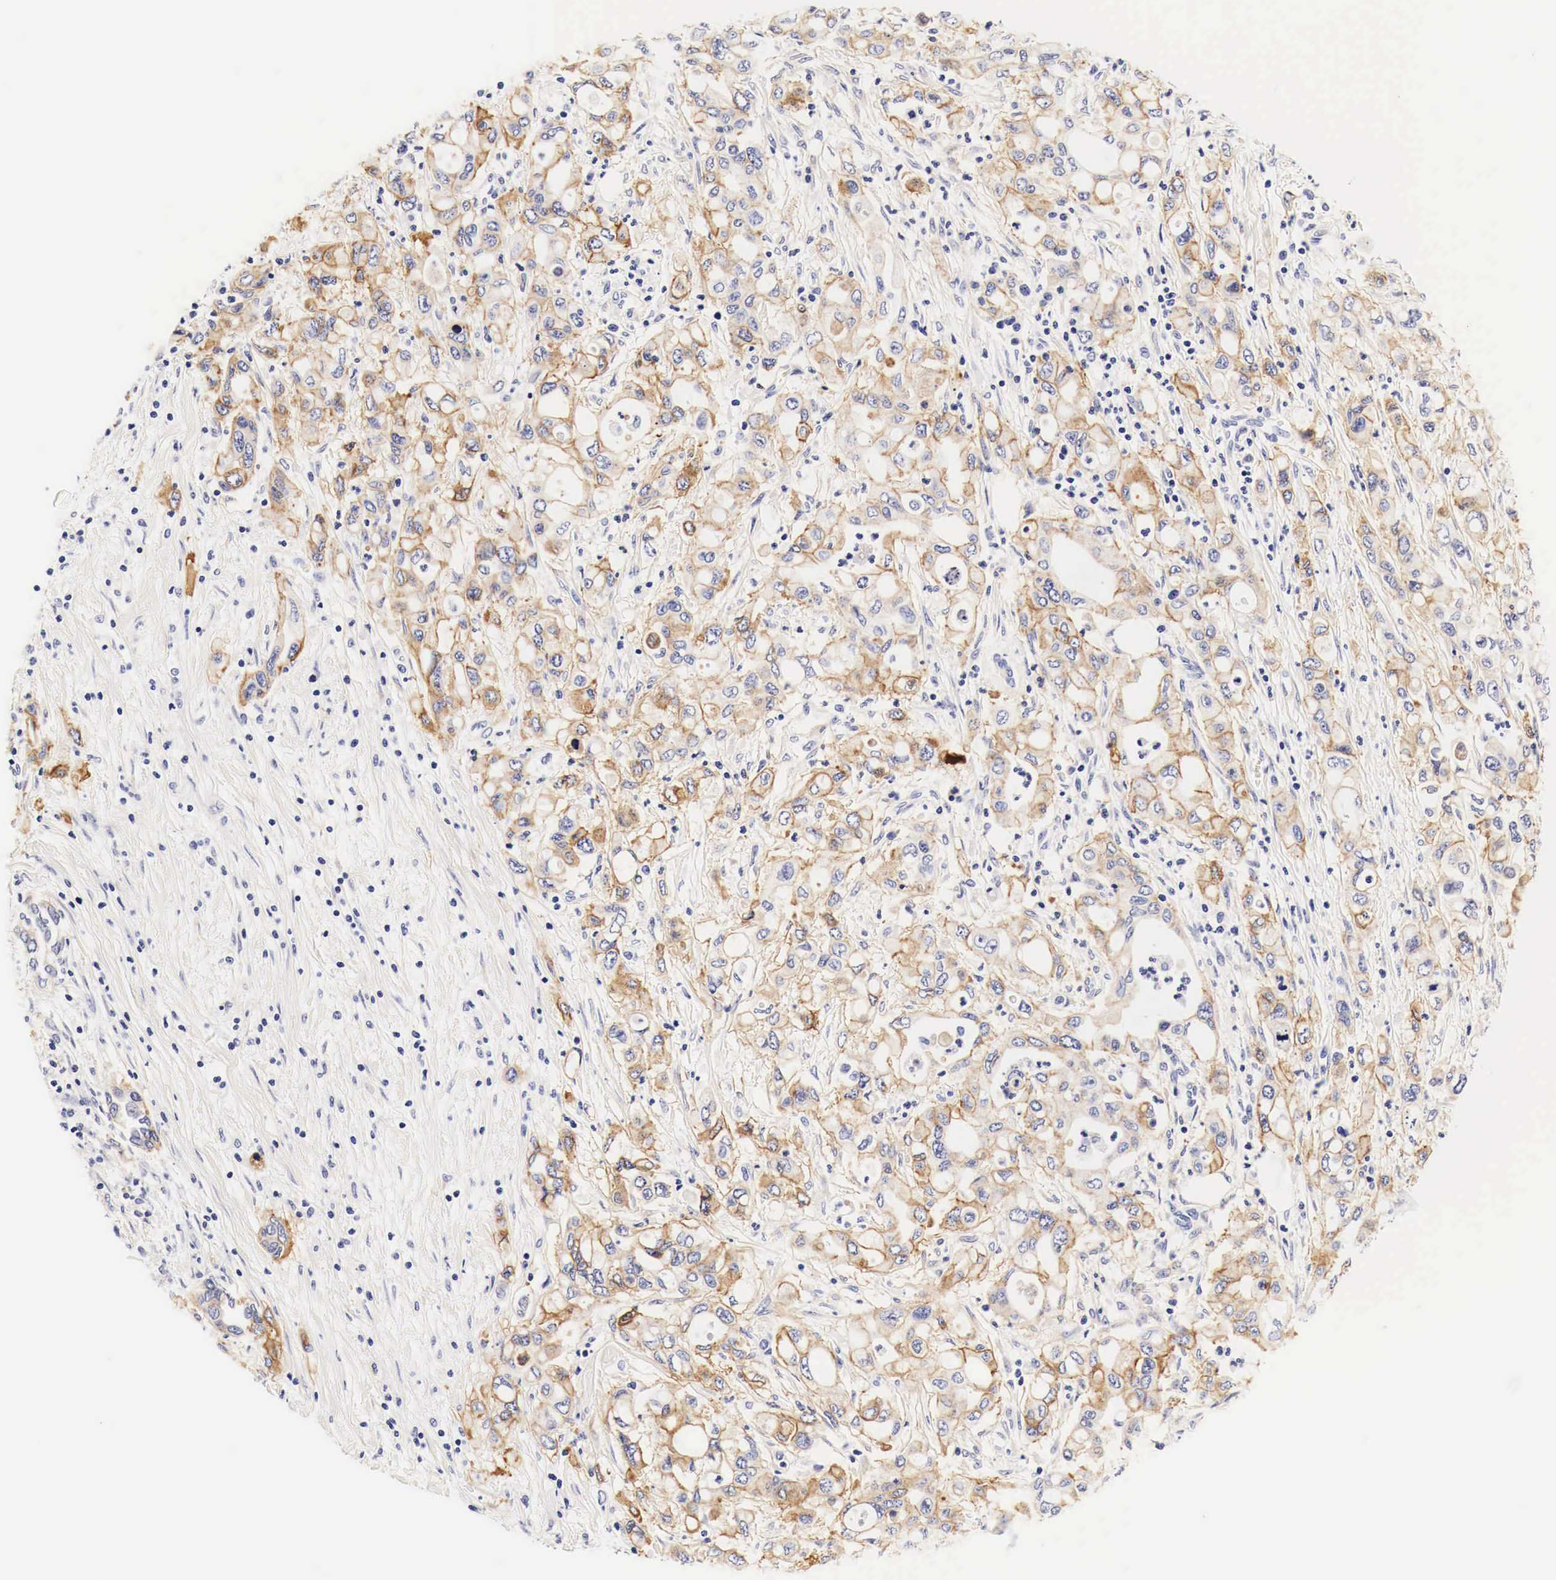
{"staining": {"intensity": "moderate", "quantity": ">75%", "location": "cytoplasmic/membranous"}, "tissue": "pancreatic cancer", "cell_type": "Tumor cells", "image_type": "cancer", "snomed": [{"axis": "morphology", "description": "Adenocarcinoma, NOS"}, {"axis": "topography", "description": "Pancreas"}], "caption": "Pancreatic cancer (adenocarcinoma) stained with a brown dye shows moderate cytoplasmic/membranous positive staining in about >75% of tumor cells.", "gene": "EGFR", "patient": {"sex": "female", "age": 57}}